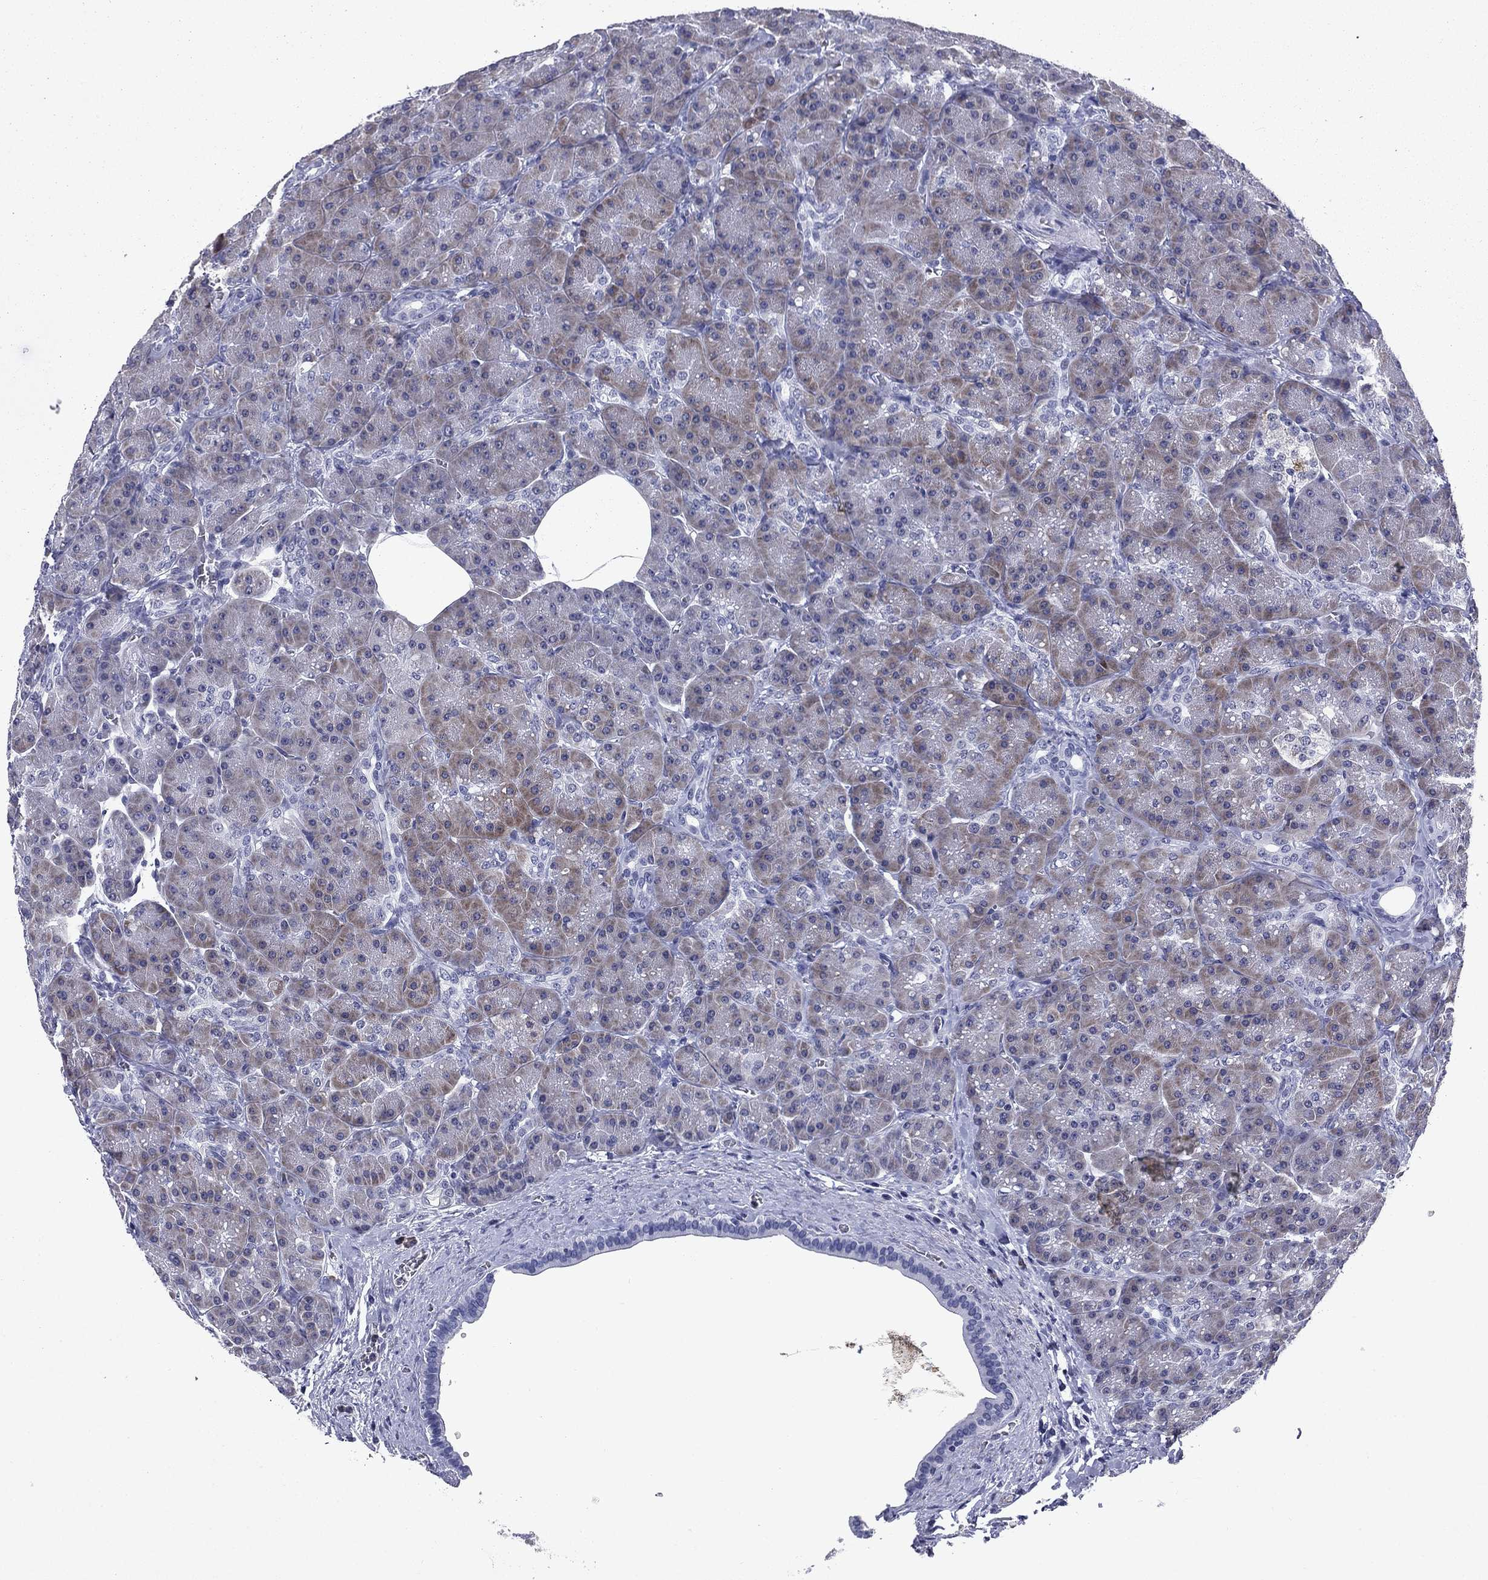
{"staining": {"intensity": "weak", "quantity": "<25%", "location": "cytoplasmic/membranous"}, "tissue": "pancreas", "cell_type": "Exocrine glandular cells", "image_type": "normal", "snomed": [{"axis": "morphology", "description": "Normal tissue, NOS"}, {"axis": "topography", "description": "Pancreas"}], "caption": "This is an immunohistochemistry (IHC) micrograph of unremarkable human pancreas. There is no positivity in exocrine glandular cells.", "gene": "ECM1", "patient": {"sex": "male", "age": 57}}